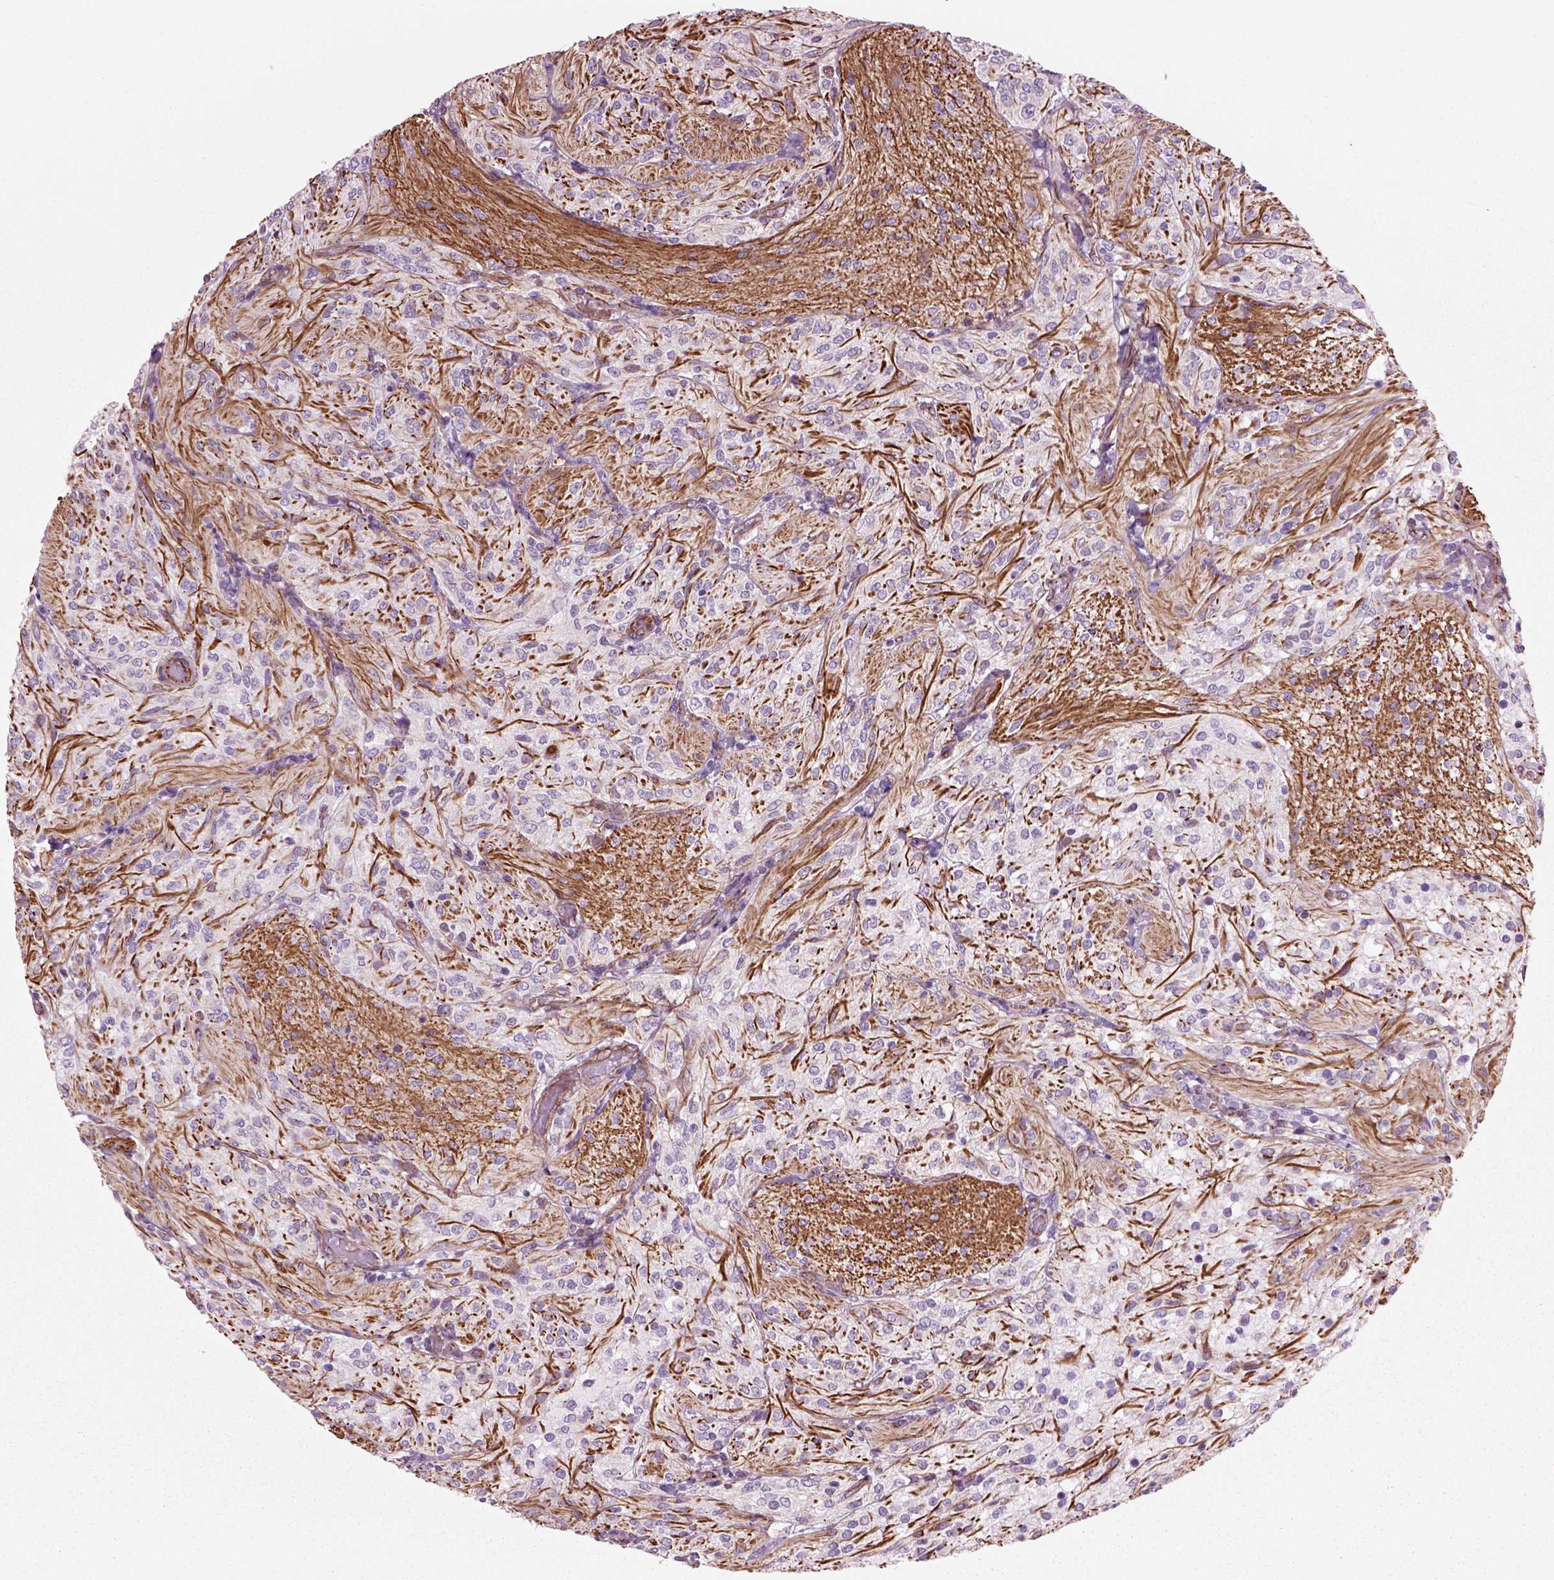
{"staining": {"intensity": "negative", "quantity": "none", "location": "none"}, "tissue": "glioma", "cell_type": "Tumor cells", "image_type": "cancer", "snomed": [{"axis": "morphology", "description": "Glioma, malignant, Low grade"}, {"axis": "topography", "description": "Brain"}], "caption": "Immunohistochemical staining of human low-grade glioma (malignant) displays no significant positivity in tumor cells.", "gene": "ACER3", "patient": {"sex": "male", "age": 3}}